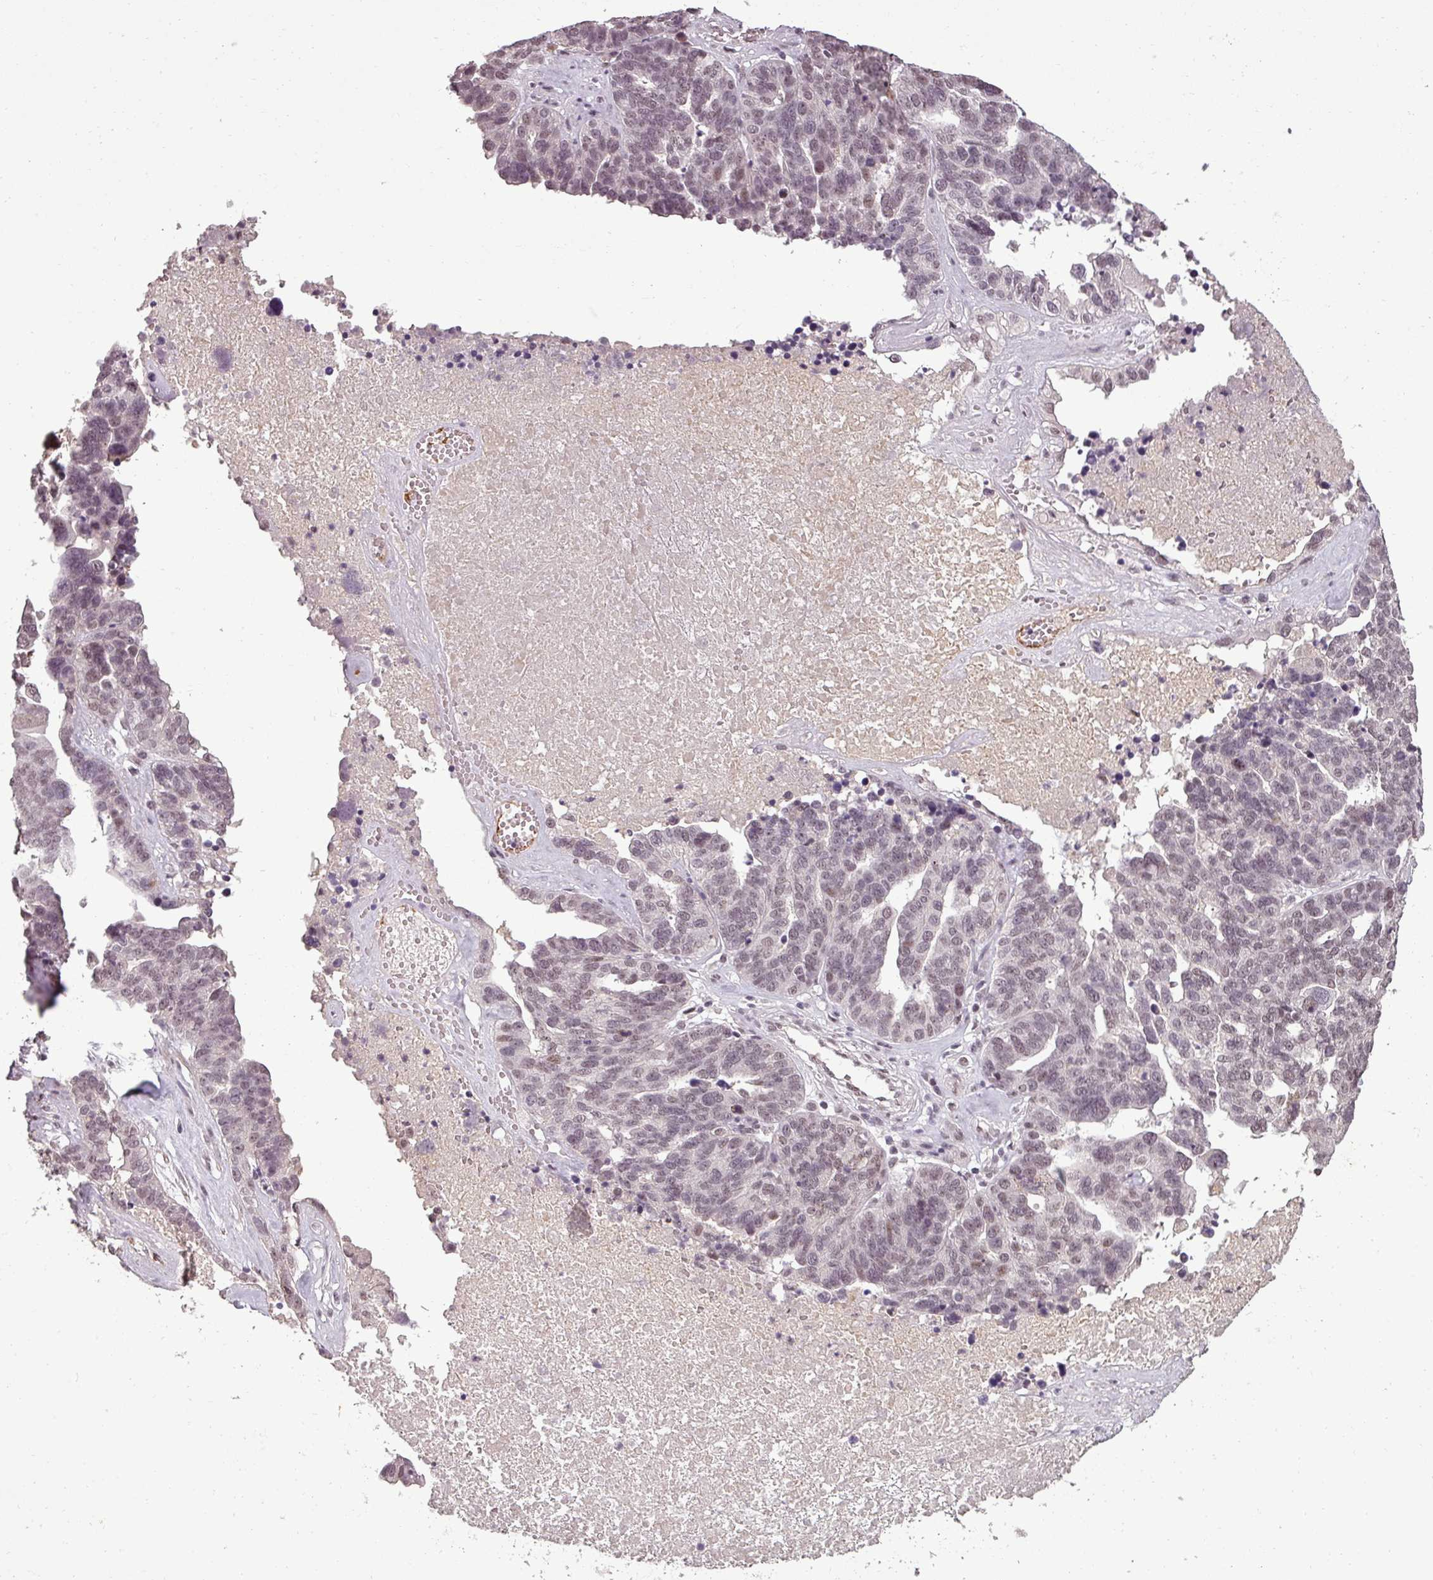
{"staining": {"intensity": "moderate", "quantity": "<25%", "location": "nuclear"}, "tissue": "ovarian cancer", "cell_type": "Tumor cells", "image_type": "cancer", "snomed": [{"axis": "morphology", "description": "Cystadenocarcinoma, serous, NOS"}, {"axis": "topography", "description": "Ovary"}], "caption": "A low amount of moderate nuclear staining is appreciated in approximately <25% of tumor cells in serous cystadenocarcinoma (ovarian) tissue.", "gene": "BCAS3", "patient": {"sex": "female", "age": 59}}